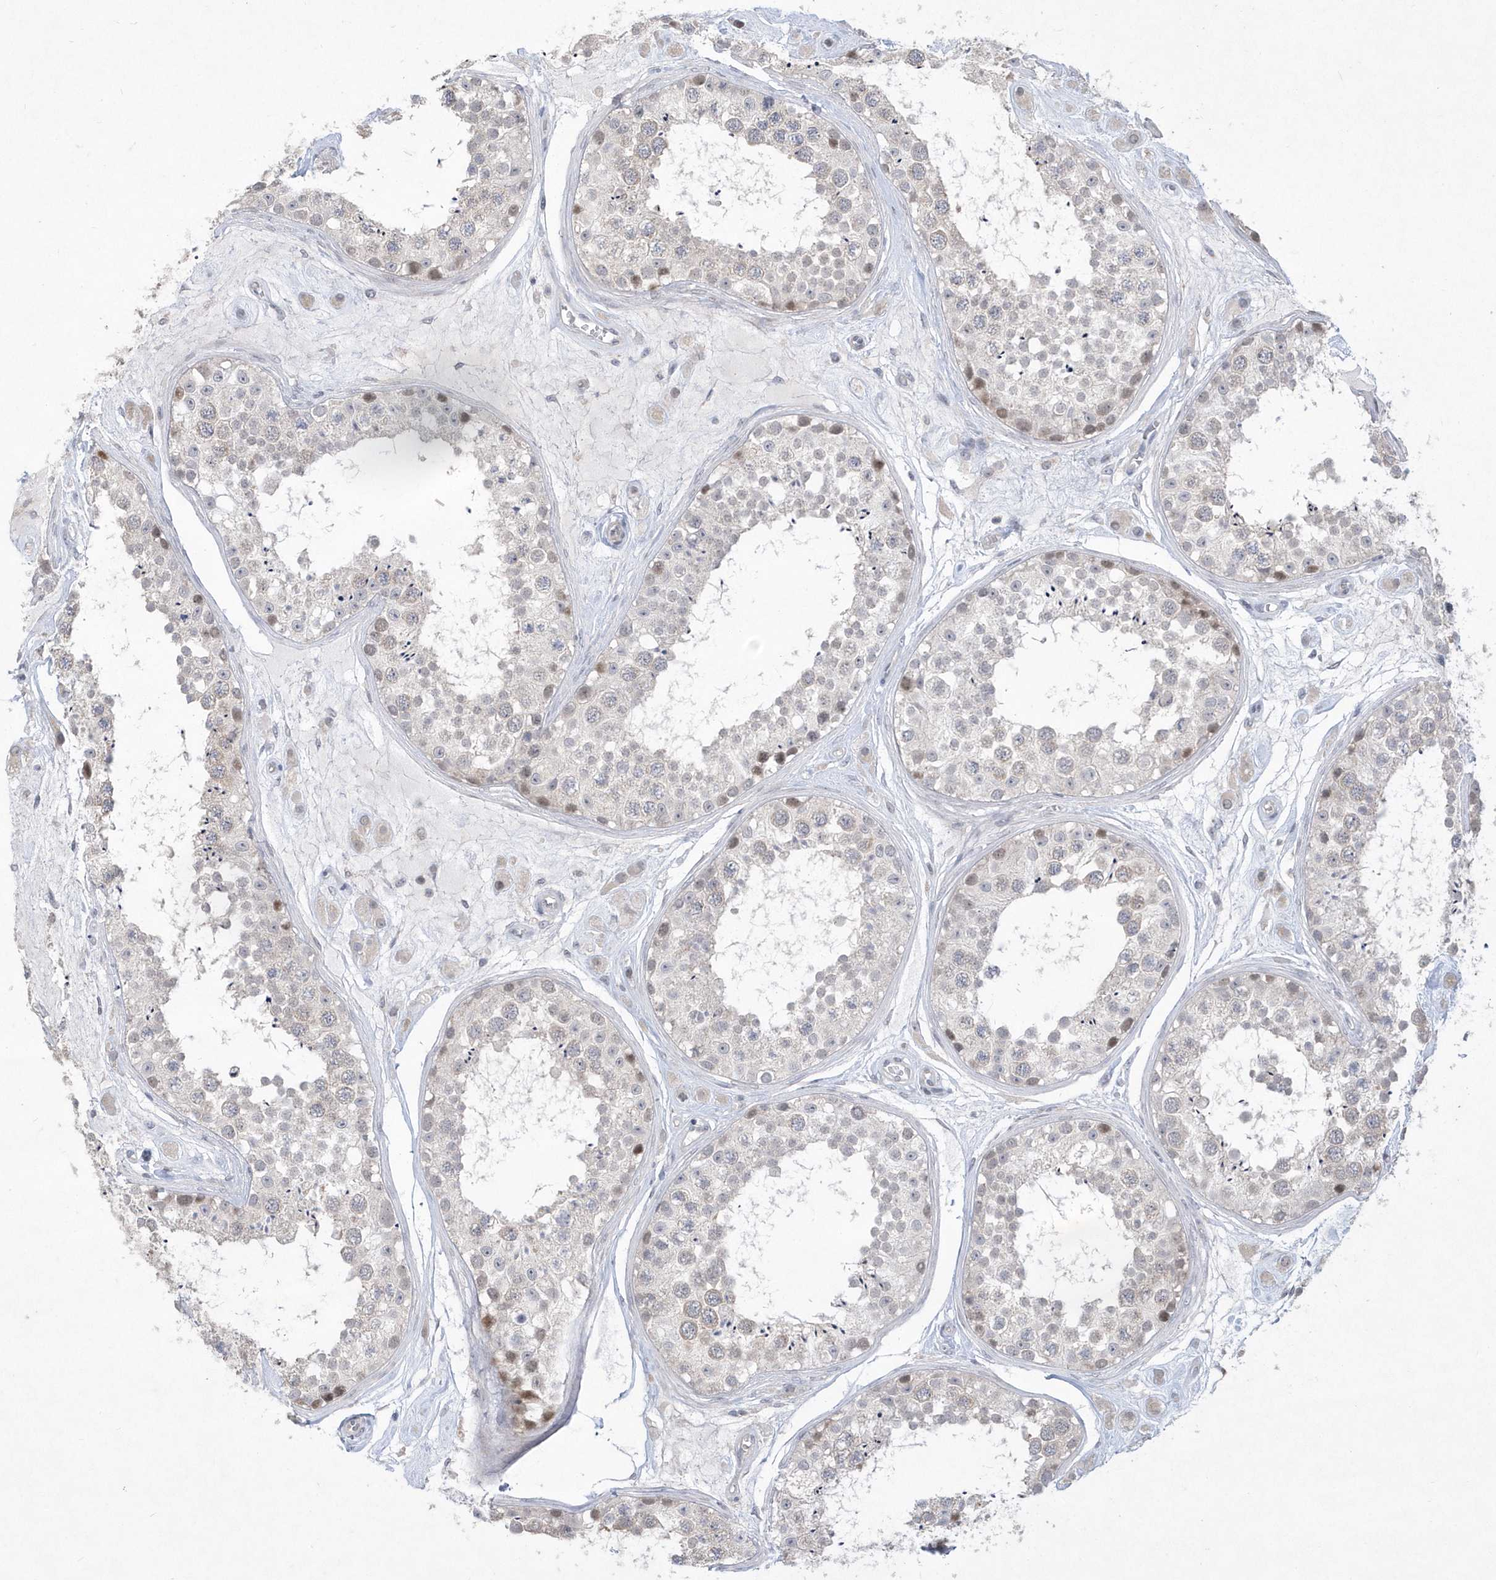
{"staining": {"intensity": "moderate", "quantity": "<25%", "location": "nuclear"}, "tissue": "testis", "cell_type": "Cells in seminiferous ducts", "image_type": "normal", "snomed": [{"axis": "morphology", "description": "Normal tissue, NOS"}, {"axis": "topography", "description": "Testis"}], "caption": "Moderate nuclear expression is present in approximately <25% of cells in seminiferous ducts in normal testis. (DAB IHC, brown staining for protein, blue staining for nuclei).", "gene": "TSPEAR", "patient": {"sex": "male", "age": 25}}